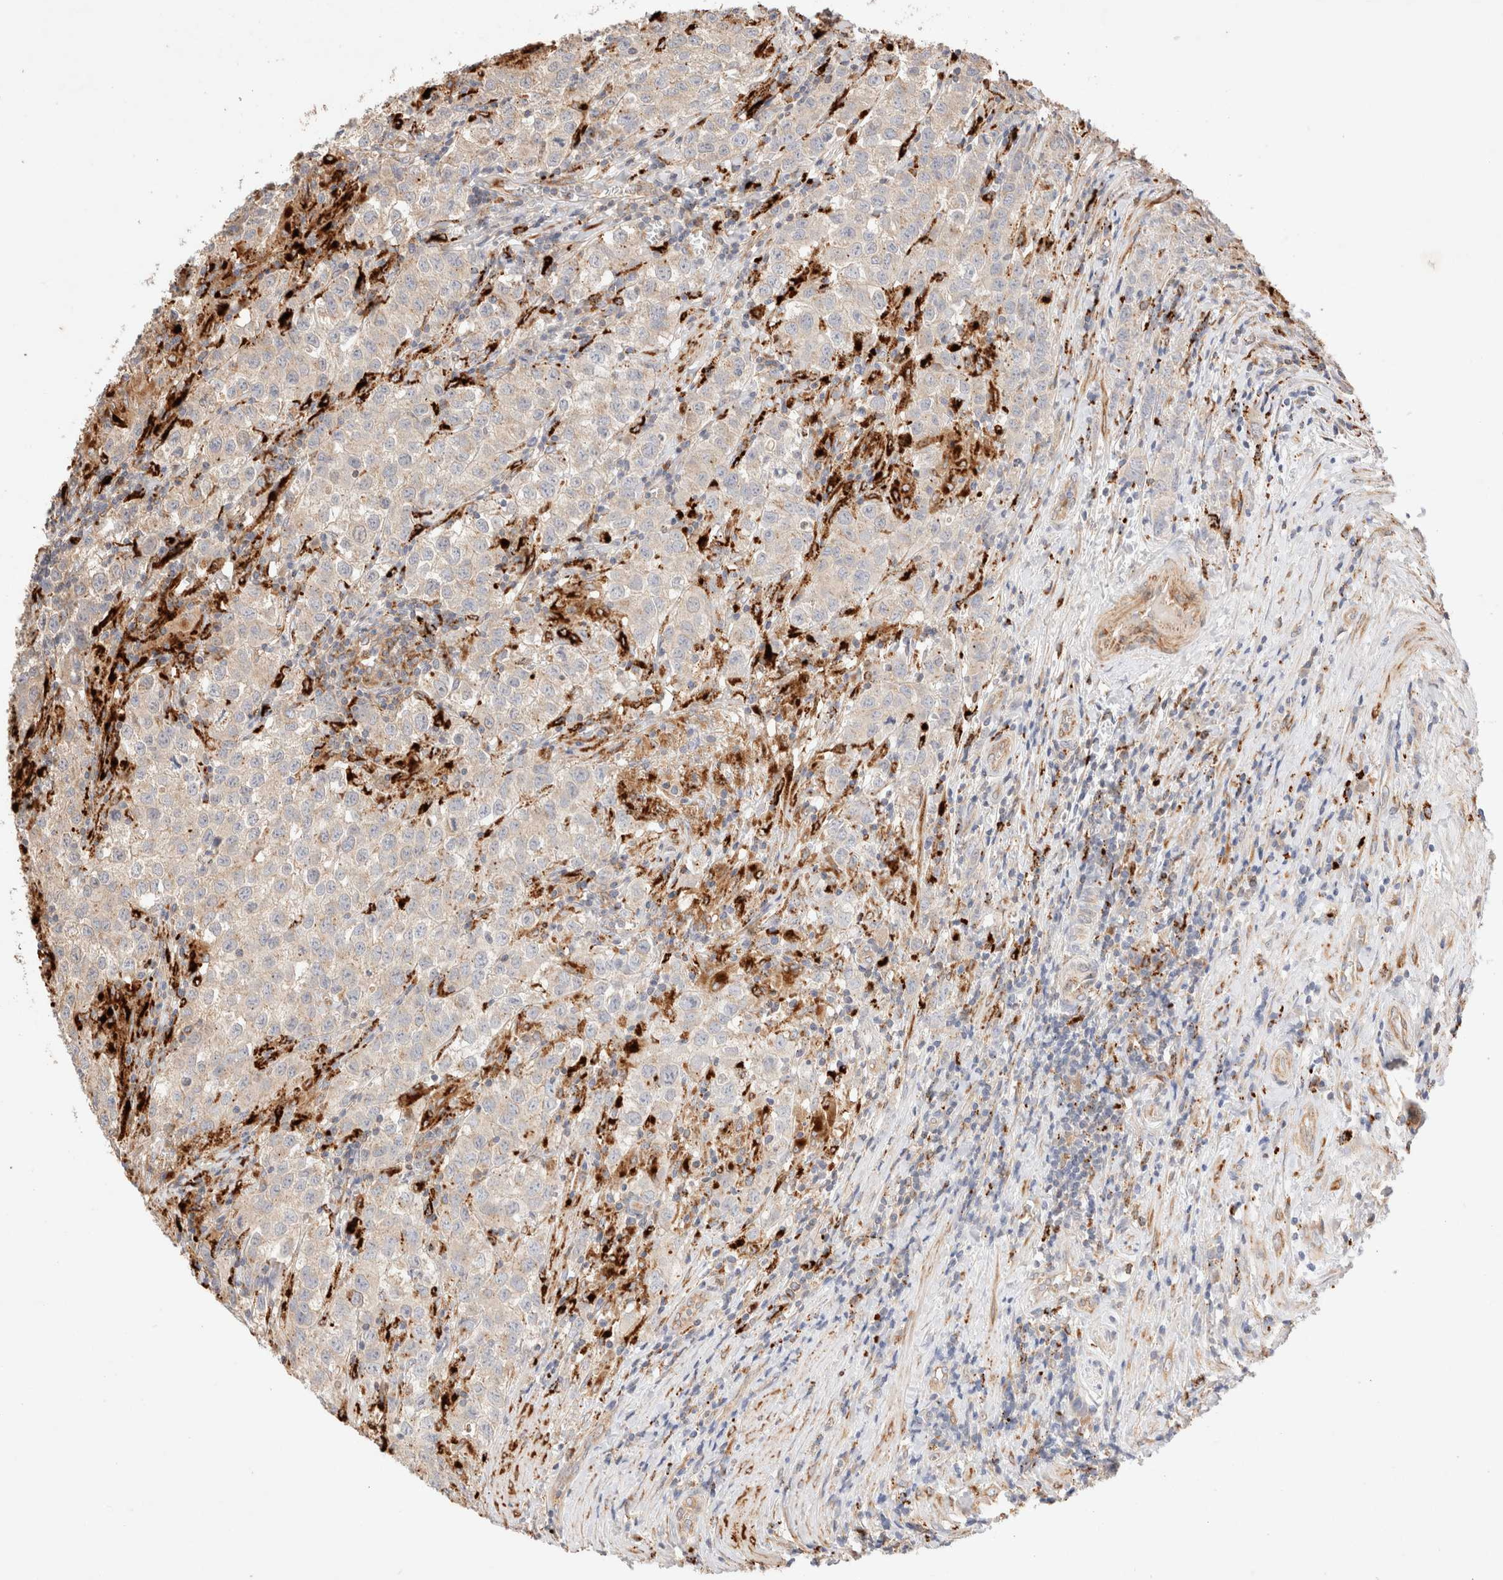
{"staining": {"intensity": "negative", "quantity": "none", "location": "none"}, "tissue": "testis cancer", "cell_type": "Tumor cells", "image_type": "cancer", "snomed": [{"axis": "morphology", "description": "Seminoma, NOS"}, {"axis": "morphology", "description": "Carcinoma, Embryonal, NOS"}, {"axis": "topography", "description": "Testis"}], "caption": "An image of embryonal carcinoma (testis) stained for a protein demonstrates no brown staining in tumor cells.", "gene": "RABEPK", "patient": {"sex": "male", "age": 43}}